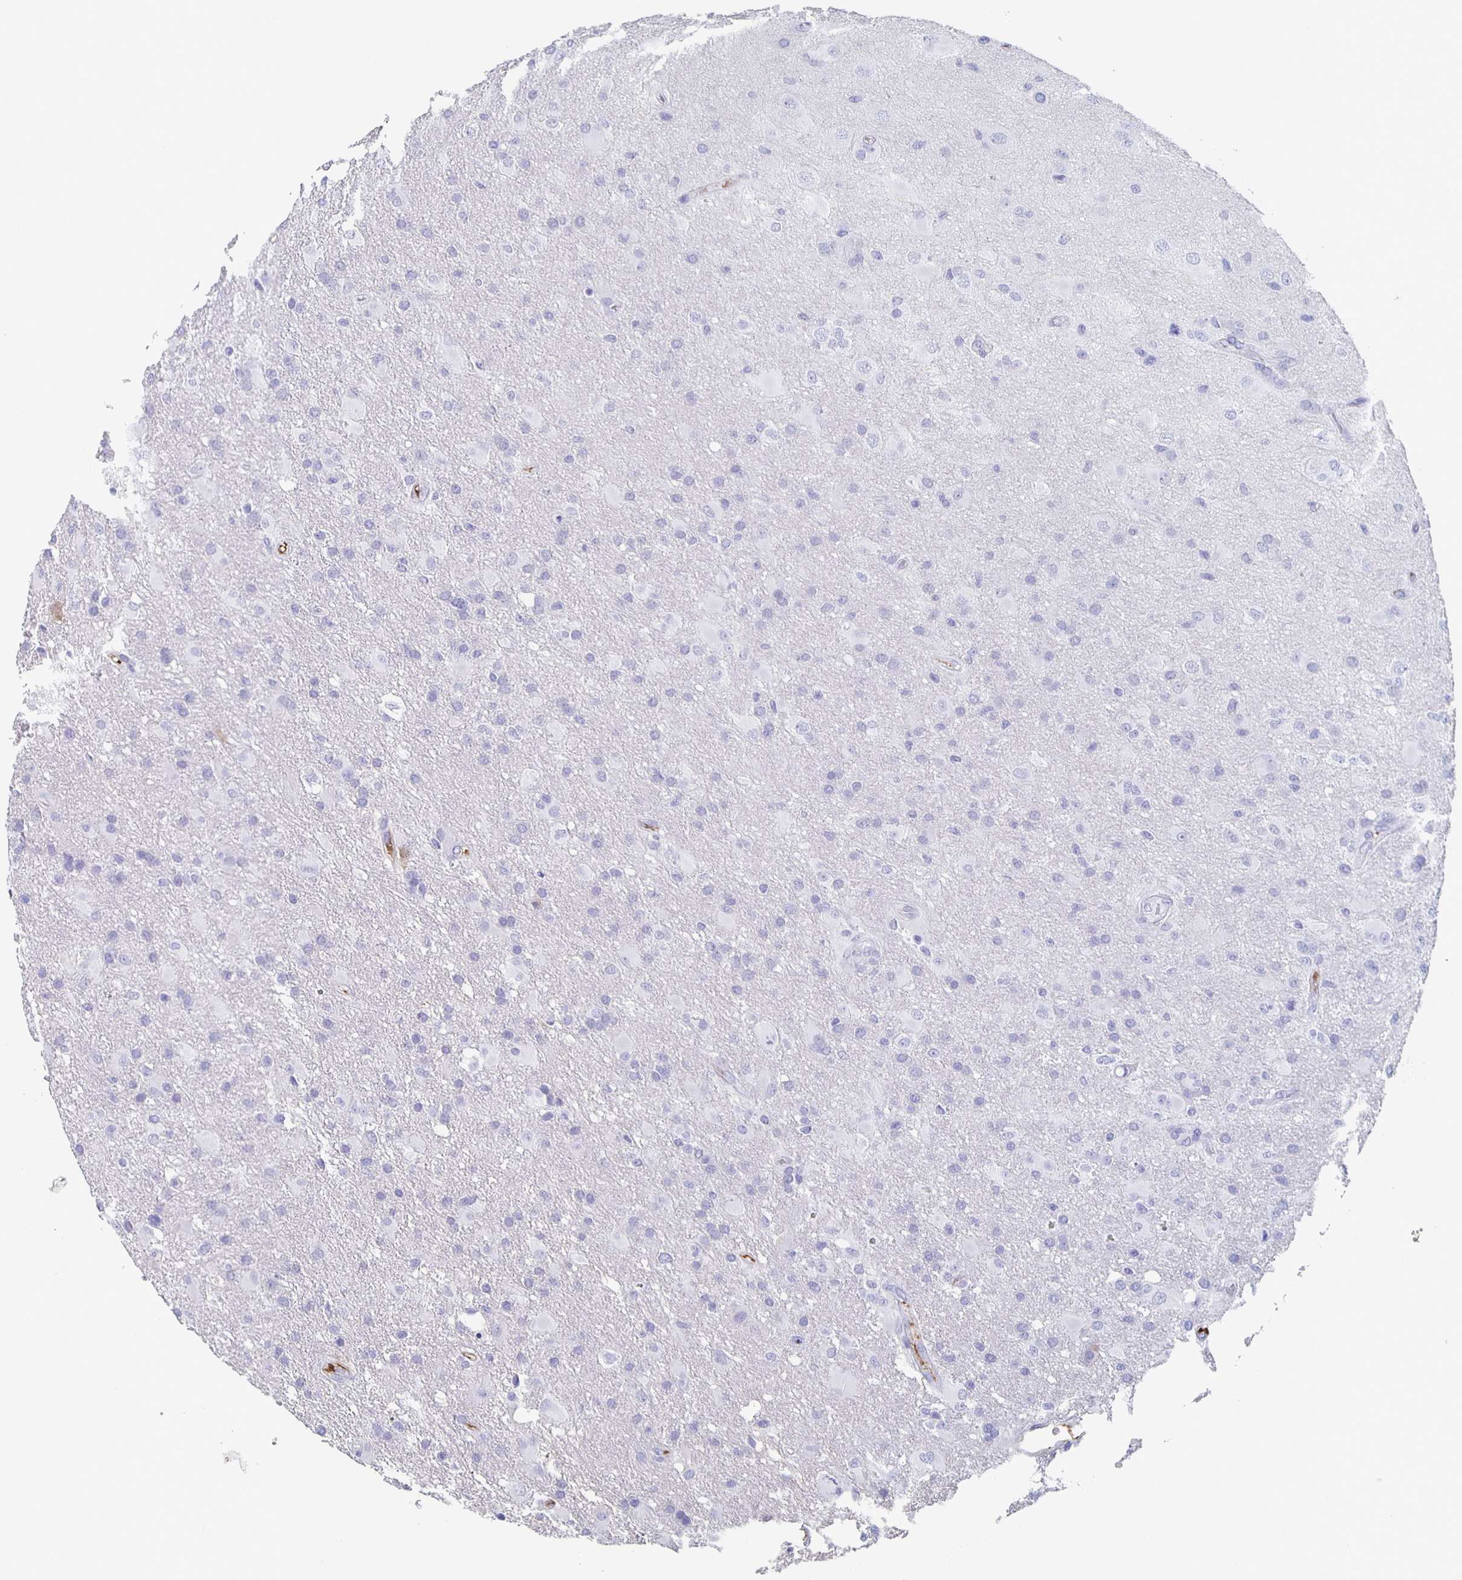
{"staining": {"intensity": "negative", "quantity": "none", "location": "none"}, "tissue": "glioma", "cell_type": "Tumor cells", "image_type": "cancer", "snomed": [{"axis": "morphology", "description": "Glioma, malignant, High grade"}, {"axis": "topography", "description": "Brain"}], "caption": "An immunohistochemistry micrograph of glioma is shown. There is no staining in tumor cells of glioma. (IHC, brightfield microscopy, high magnification).", "gene": "FGA", "patient": {"sex": "male", "age": 53}}